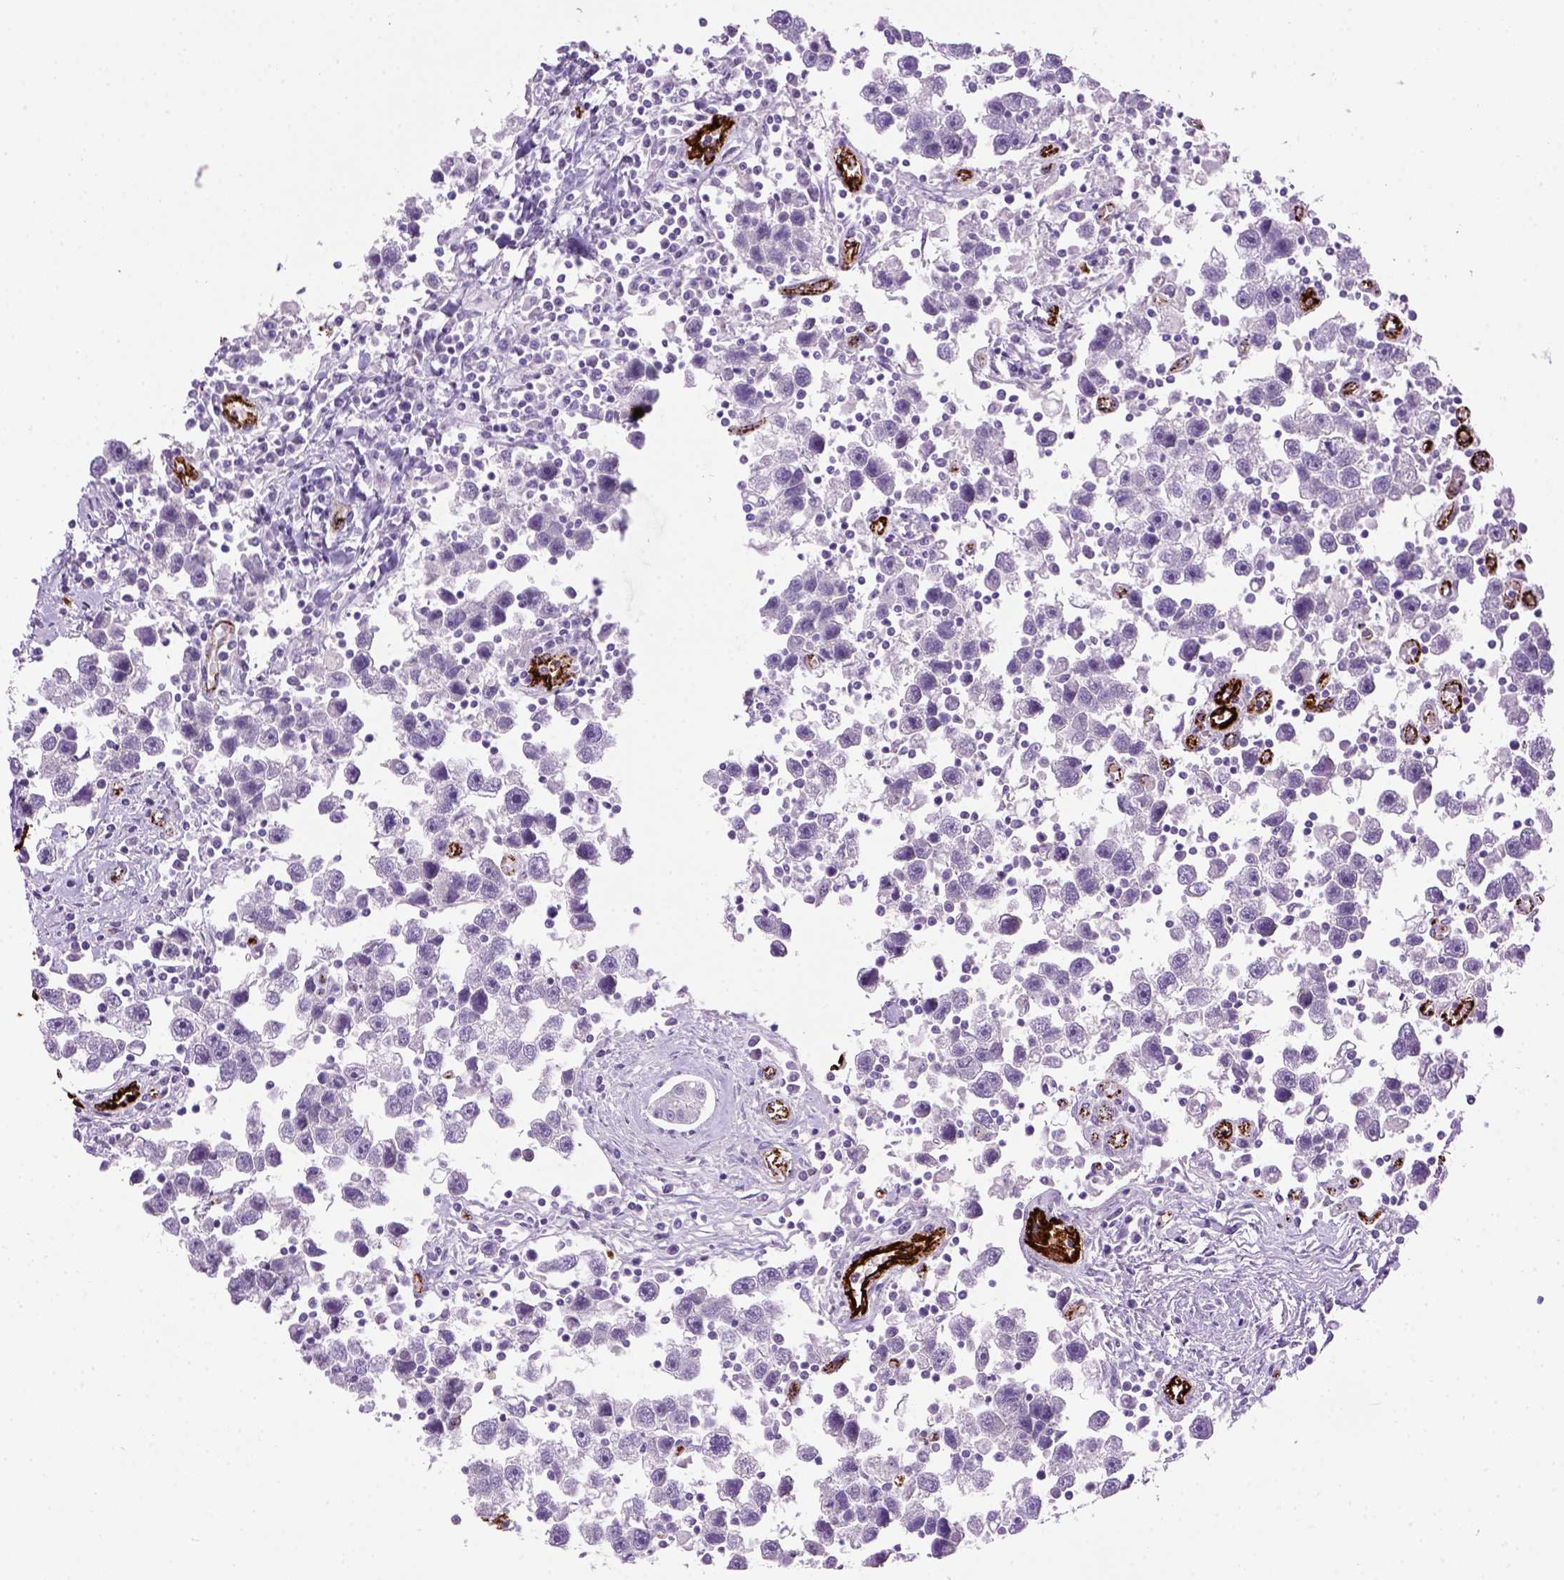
{"staining": {"intensity": "negative", "quantity": "none", "location": "none"}, "tissue": "testis cancer", "cell_type": "Tumor cells", "image_type": "cancer", "snomed": [{"axis": "morphology", "description": "Seminoma, NOS"}, {"axis": "topography", "description": "Testis"}], "caption": "DAB immunohistochemical staining of human seminoma (testis) exhibits no significant staining in tumor cells.", "gene": "VWF", "patient": {"sex": "male", "age": 30}}